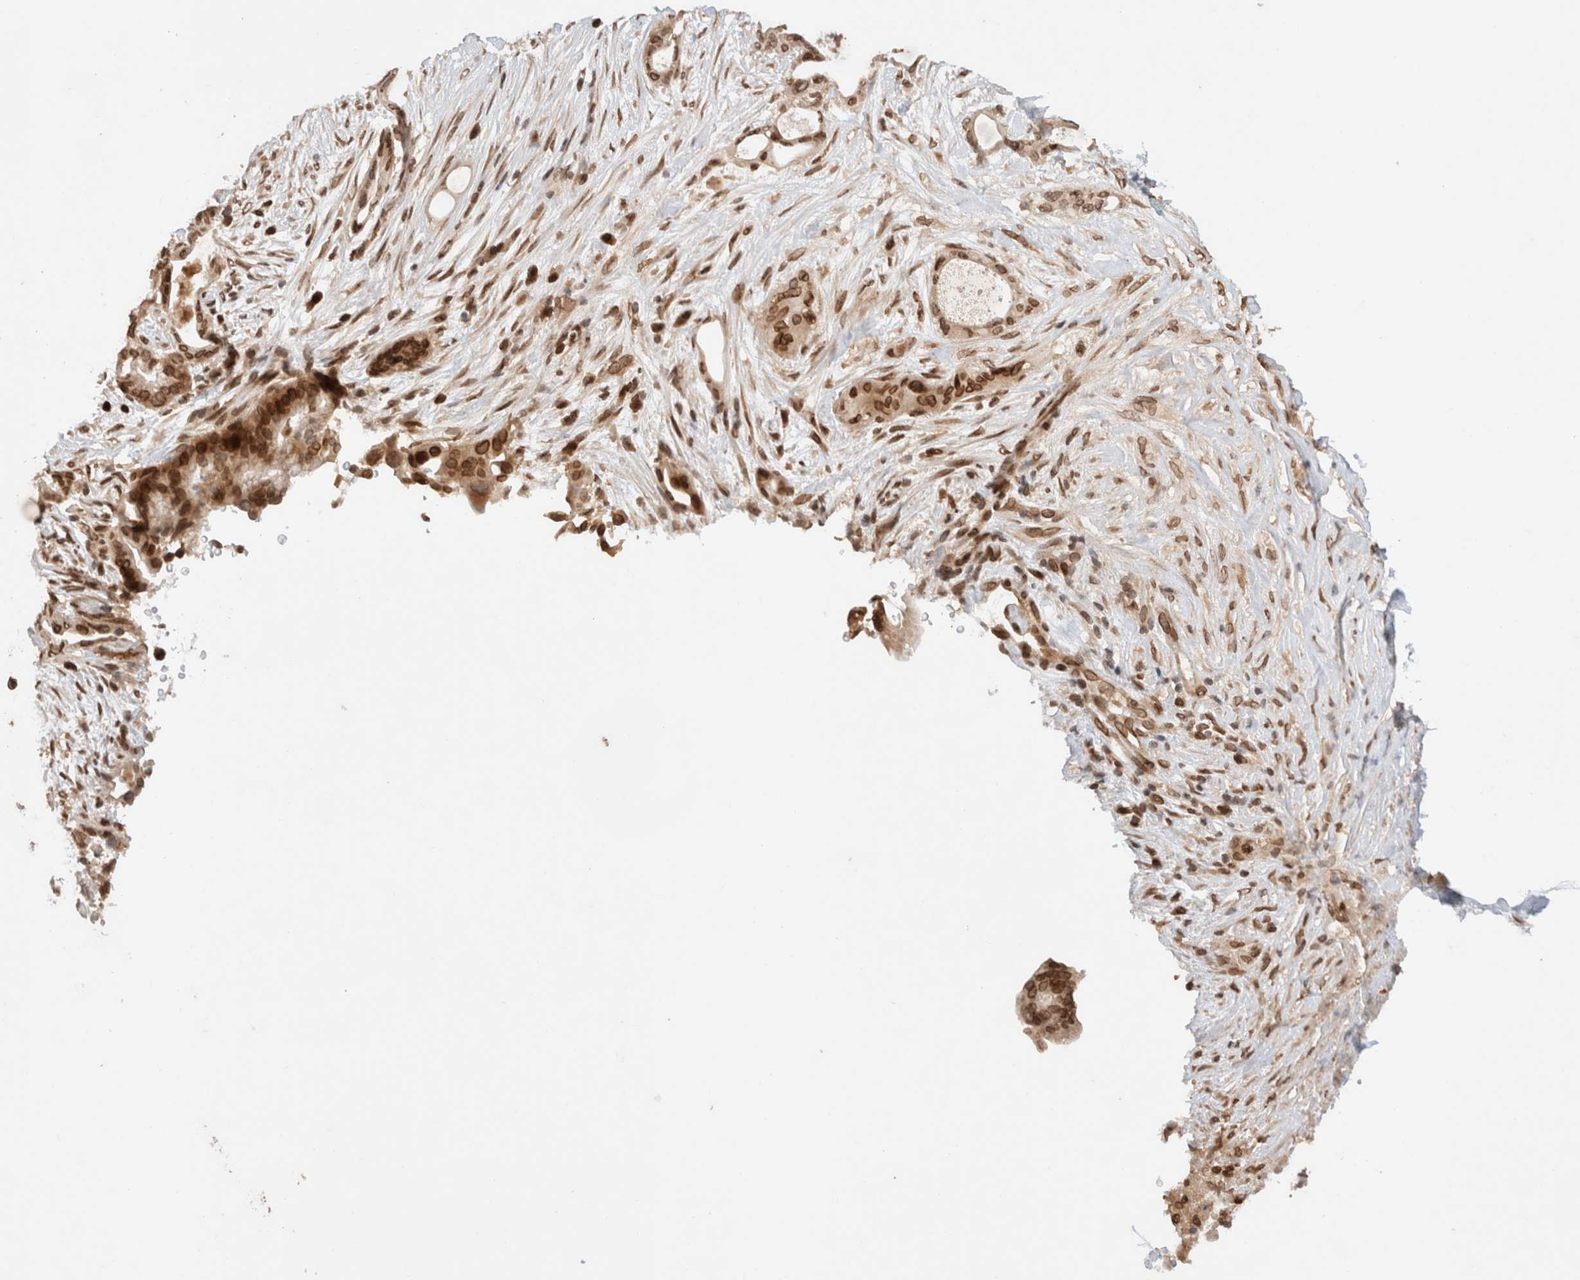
{"staining": {"intensity": "strong", "quantity": ">75%", "location": "cytoplasmic/membranous,nuclear"}, "tissue": "pancreatic cancer", "cell_type": "Tumor cells", "image_type": "cancer", "snomed": [{"axis": "morphology", "description": "Adenocarcinoma, NOS"}, {"axis": "topography", "description": "Pancreas"}], "caption": "A micrograph of human adenocarcinoma (pancreatic) stained for a protein exhibits strong cytoplasmic/membranous and nuclear brown staining in tumor cells.", "gene": "TPR", "patient": {"sex": "male", "age": 58}}